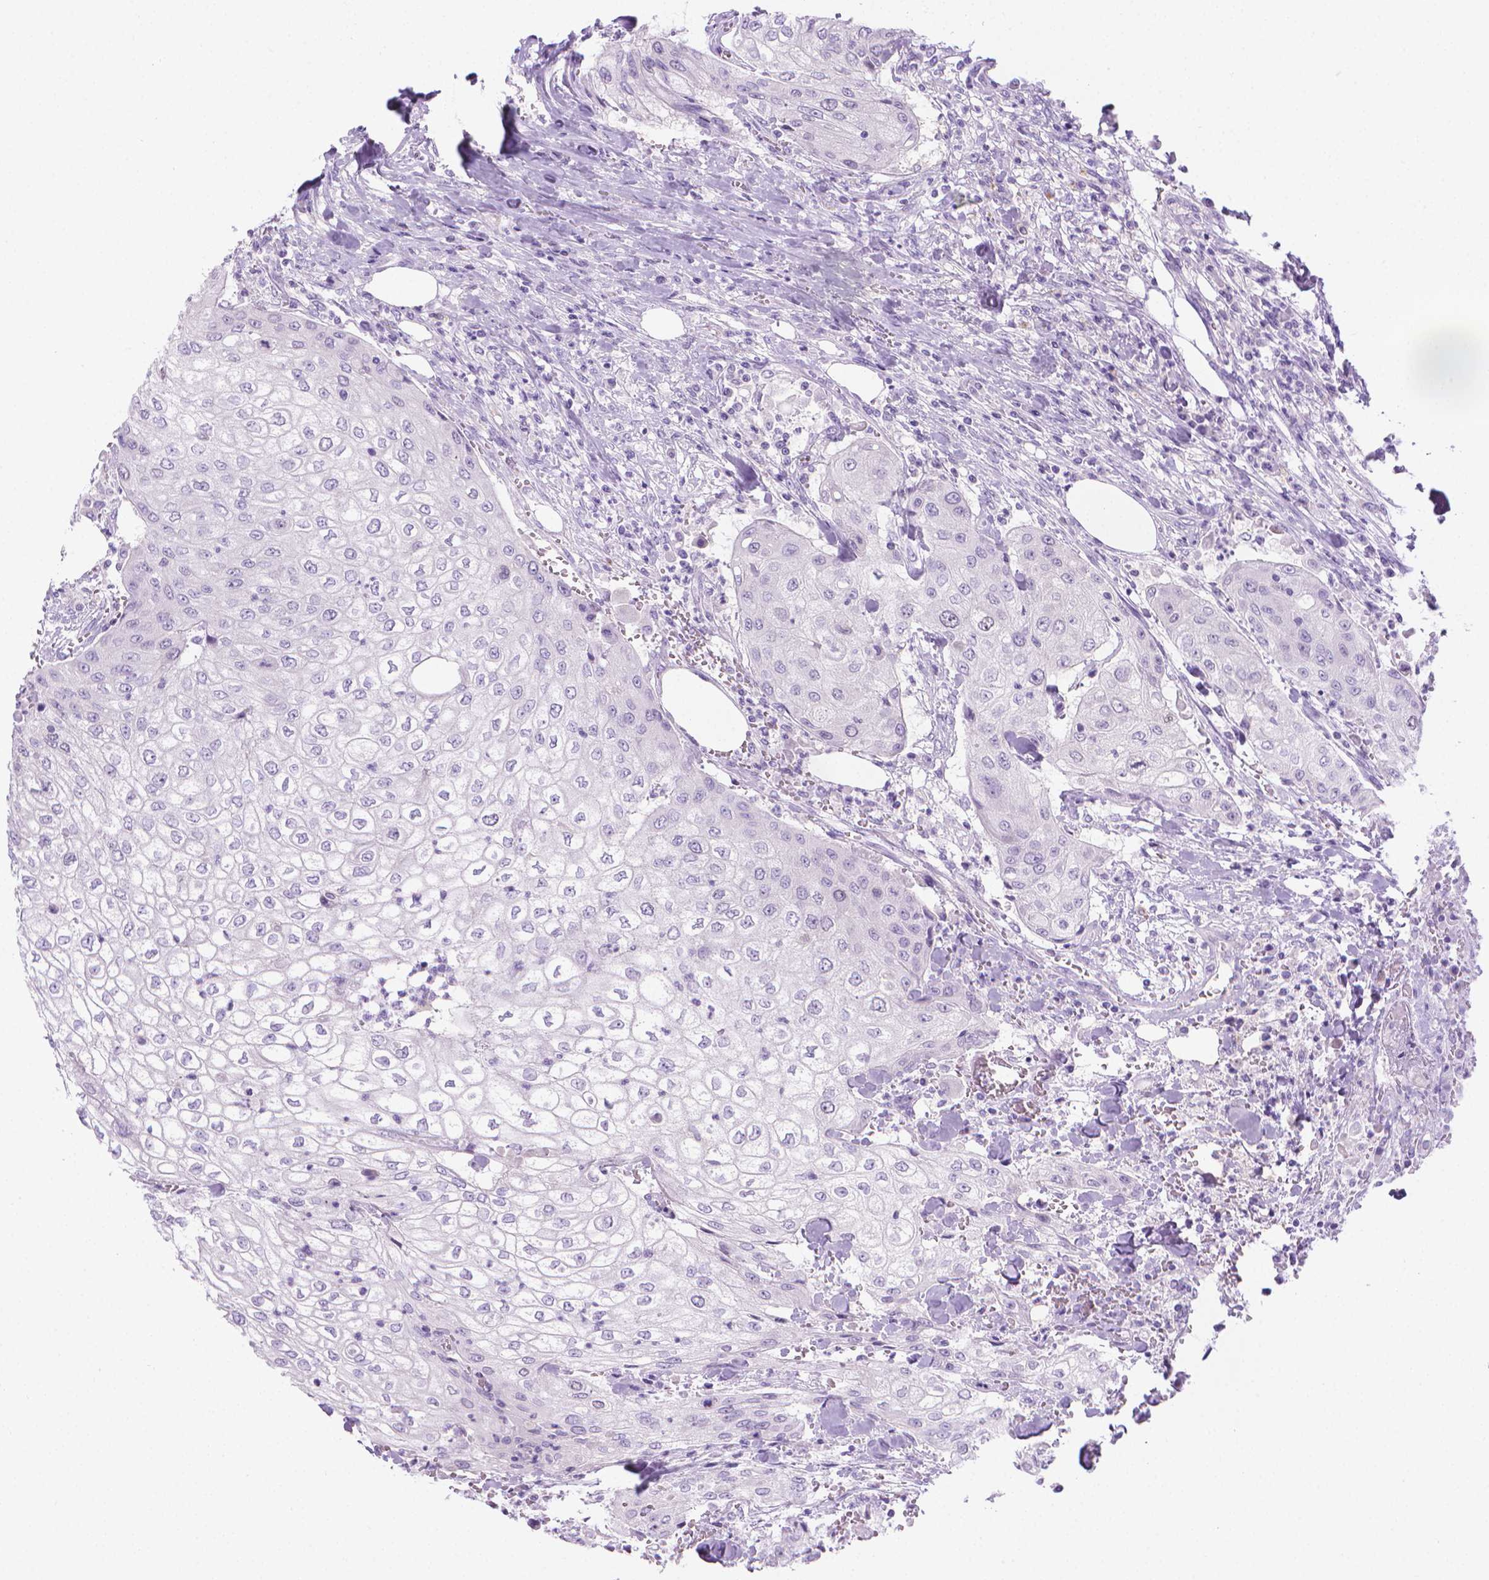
{"staining": {"intensity": "negative", "quantity": "none", "location": "none"}, "tissue": "urothelial cancer", "cell_type": "Tumor cells", "image_type": "cancer", "snomed": [{"axis": "morphology", "description": "Urothelial carcinoma, High grade"}, {"axis": "topography", "description": "Urinary bladder"}], "caption": "This is an immunohistochemistry image of urothelial cancer. There is no expression in tumor cells.", "gene": "SPAG6", "patient": {"sex": "male", "age": 62}}